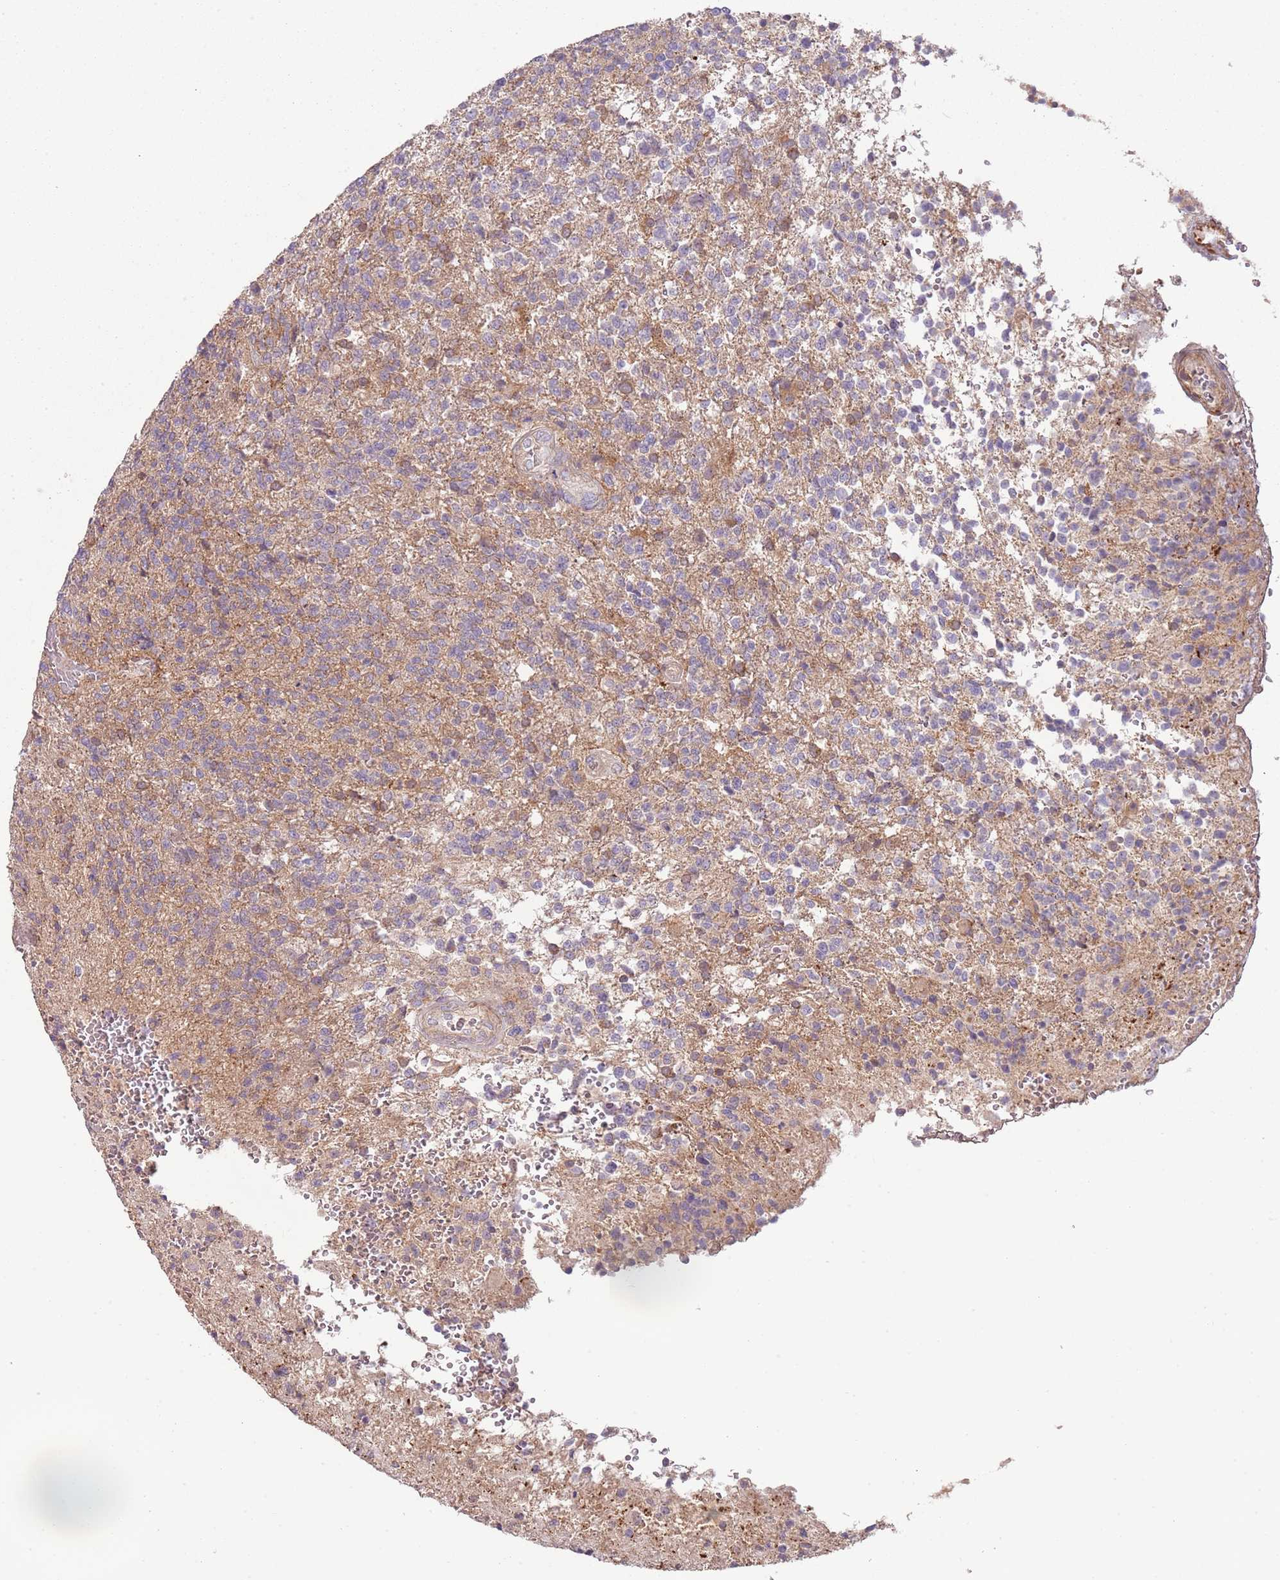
{"staining": {"intensity": "weak", "quantity": "<25%", "location": "cytoplasmic/membranous"}, "tissue": "glioma", "cell_type": "Tumor cells", "image_type": "cancer", "snomed": [{"axis": "morphology", "description": "Glioma, malignant, High grade"}, {"axis": "topography", "description": "Brain"}], "caption": "An immunohistochemistry (IHC) histopathology image of glioma is shown. There is no staining in tumor cells of glioma.", "gene": "DTD2", "patient": {"sex": "male", "age": 56}}